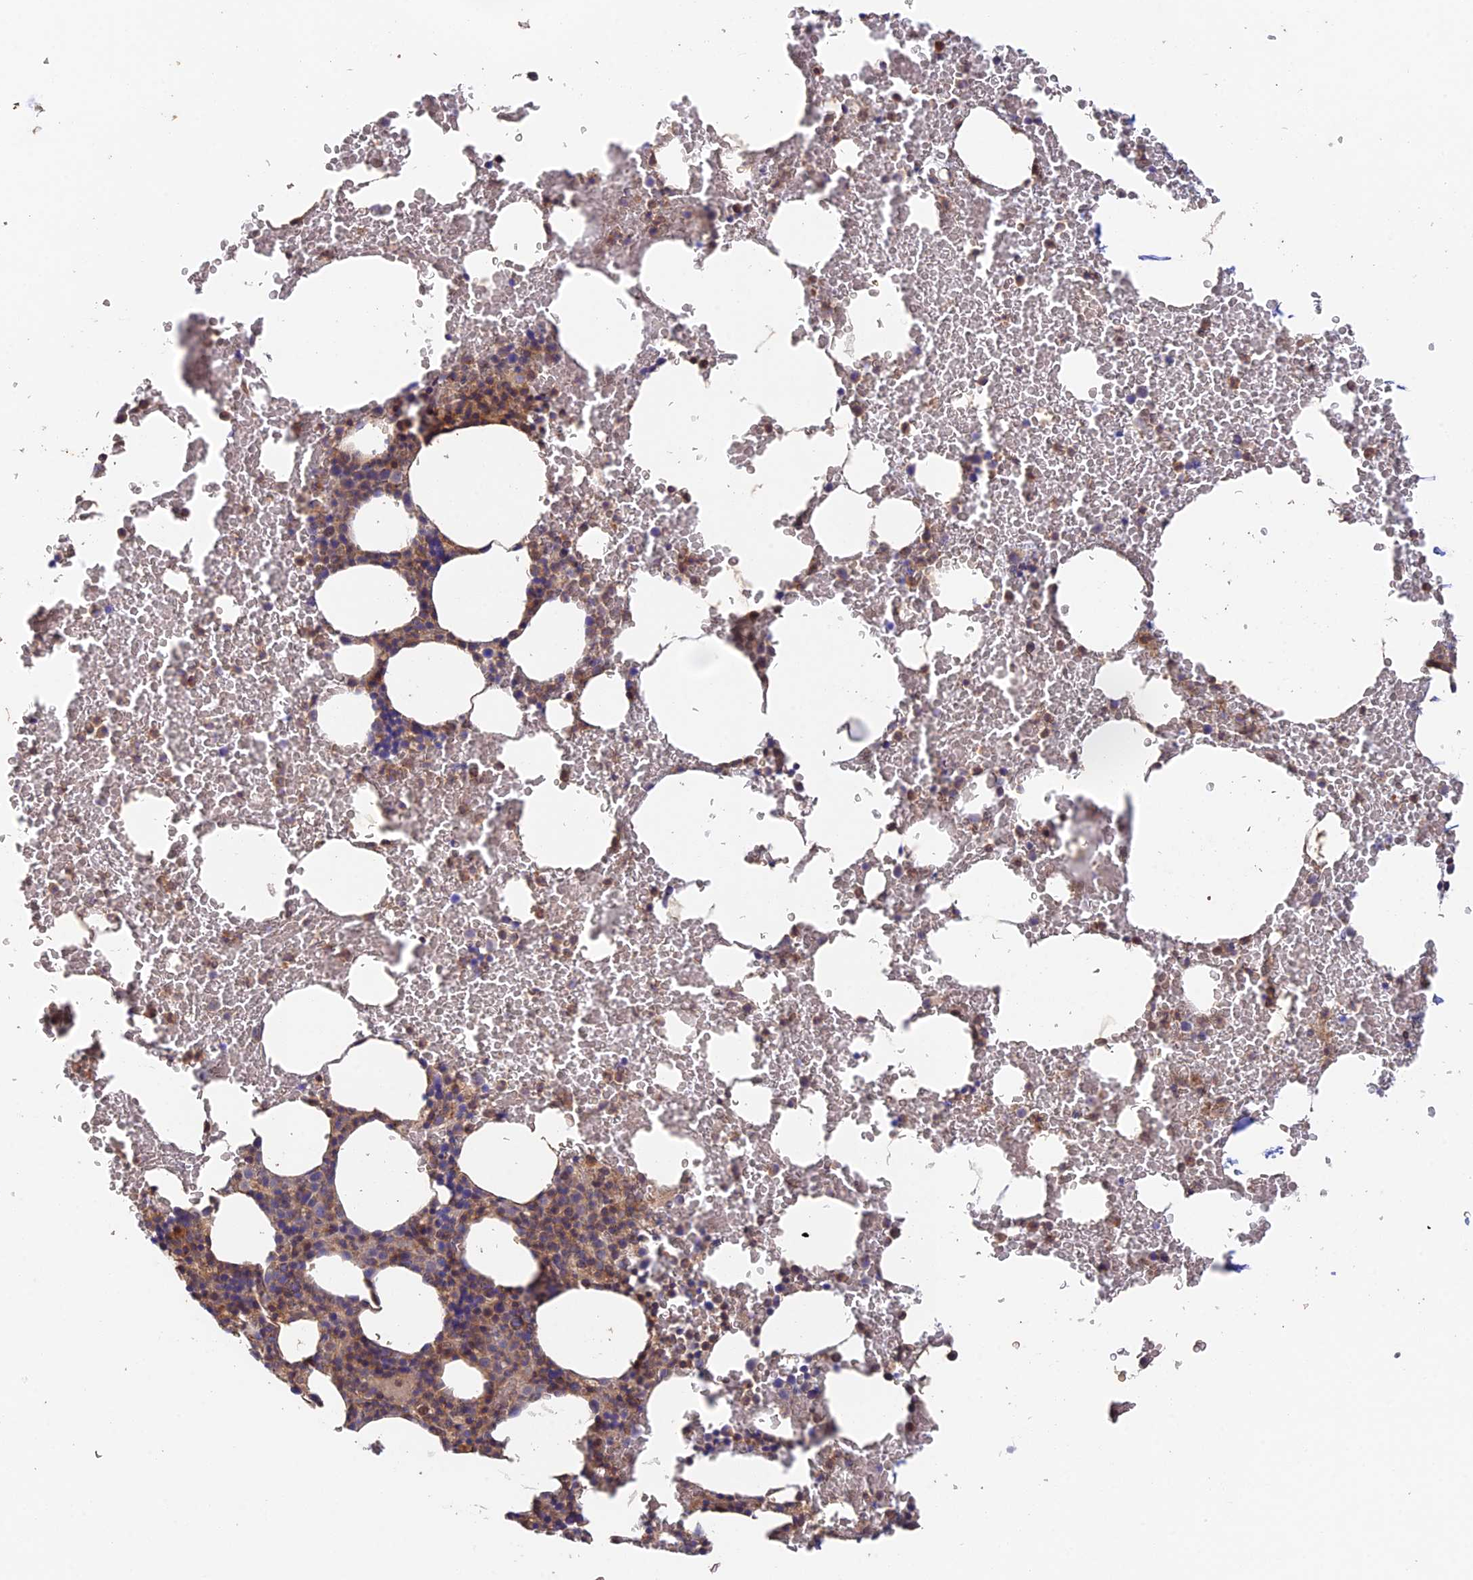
{"staining": {"intensity": "moderate", "quantity": "<25%", "location": "cytoplasmic/membranous"}, "tissue": "bone marrow", "cell_type": "Hematopoietic cells", "image_type": "normal", "snomed": [{"axis": "morphology", "description": "Normal tissue, NOS"}, {"axis": "morphology", "description": "Inflammation, NOS"}, {"axis": "topography", "description": "Bone marrow"}], "caption": "An image showing moderate cytoplasmic/membranous staining in about <25% of hematopoietic cells in benign bone marrow, as visualized by brown immunohistochemical staining.", "gene": "MYO9A", "patient": {"sex": "female", "age": 78}}